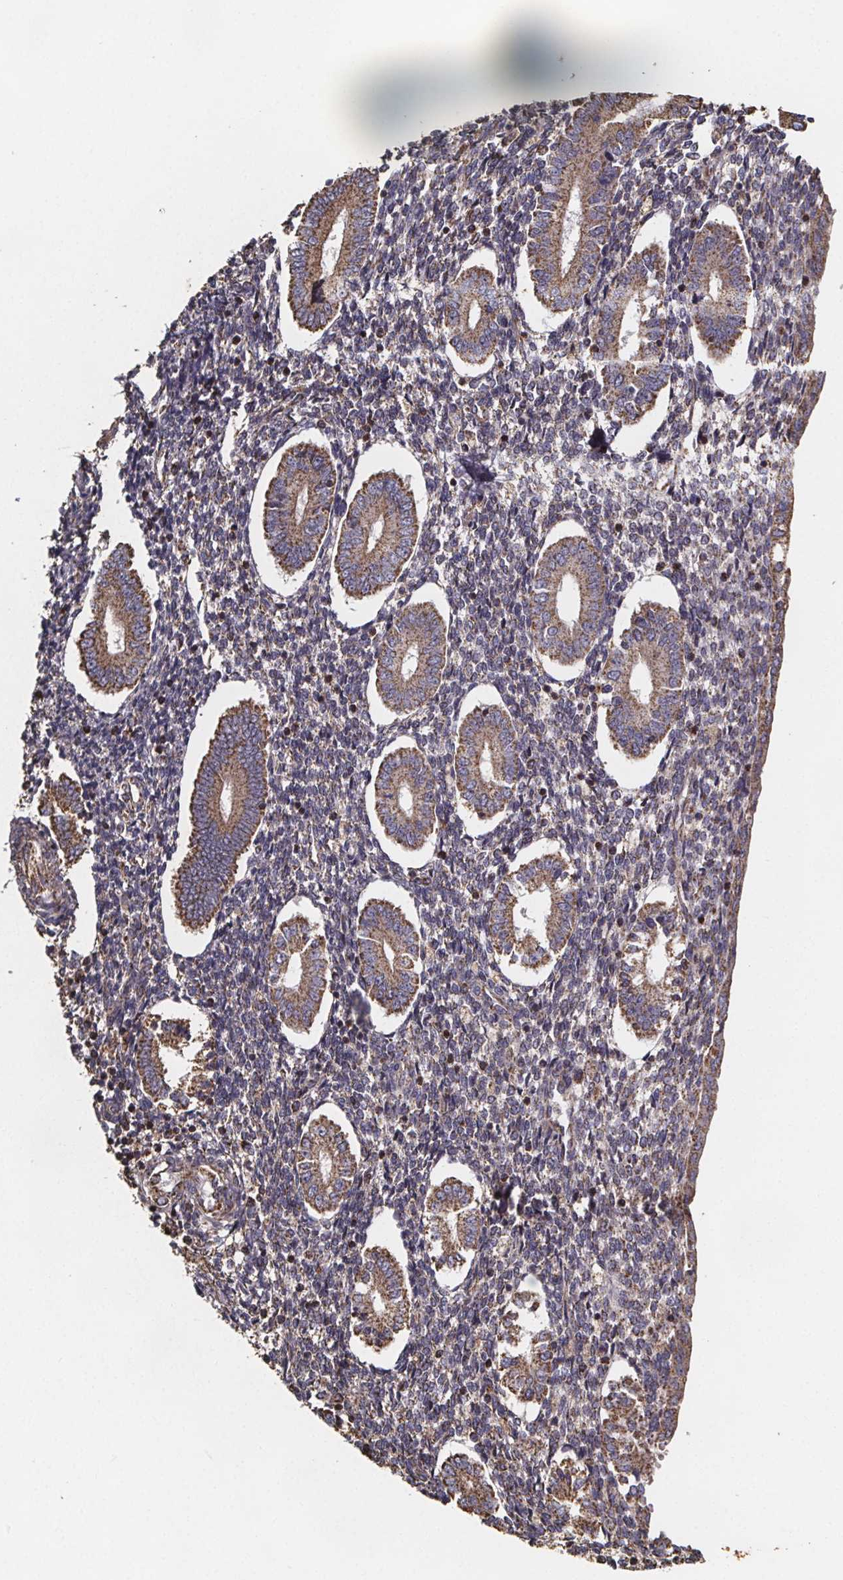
{"staining": {"intensity": "negative", "quantity": "none", "location": "none"}, "tissue": "endometrium", "cell_type": "Cells in endometrial stroma", "image_type": "normal", "snomed": [{"axis": "morphology", "description": "Normal tissue, NOS"}, {"axis": "topography", "description": "Endometrium"}], "caption": "Cells in endometrial stroma show no significant expression in unremarkable endometrium. (Stains: DAB immunohistochemistry (IHC) with hematoxylin counter stain, Microscopy: brightfield microscopy at high magnification).", "gene": "SLC35D2", "patient": {"sex": "female", "age": 40}}